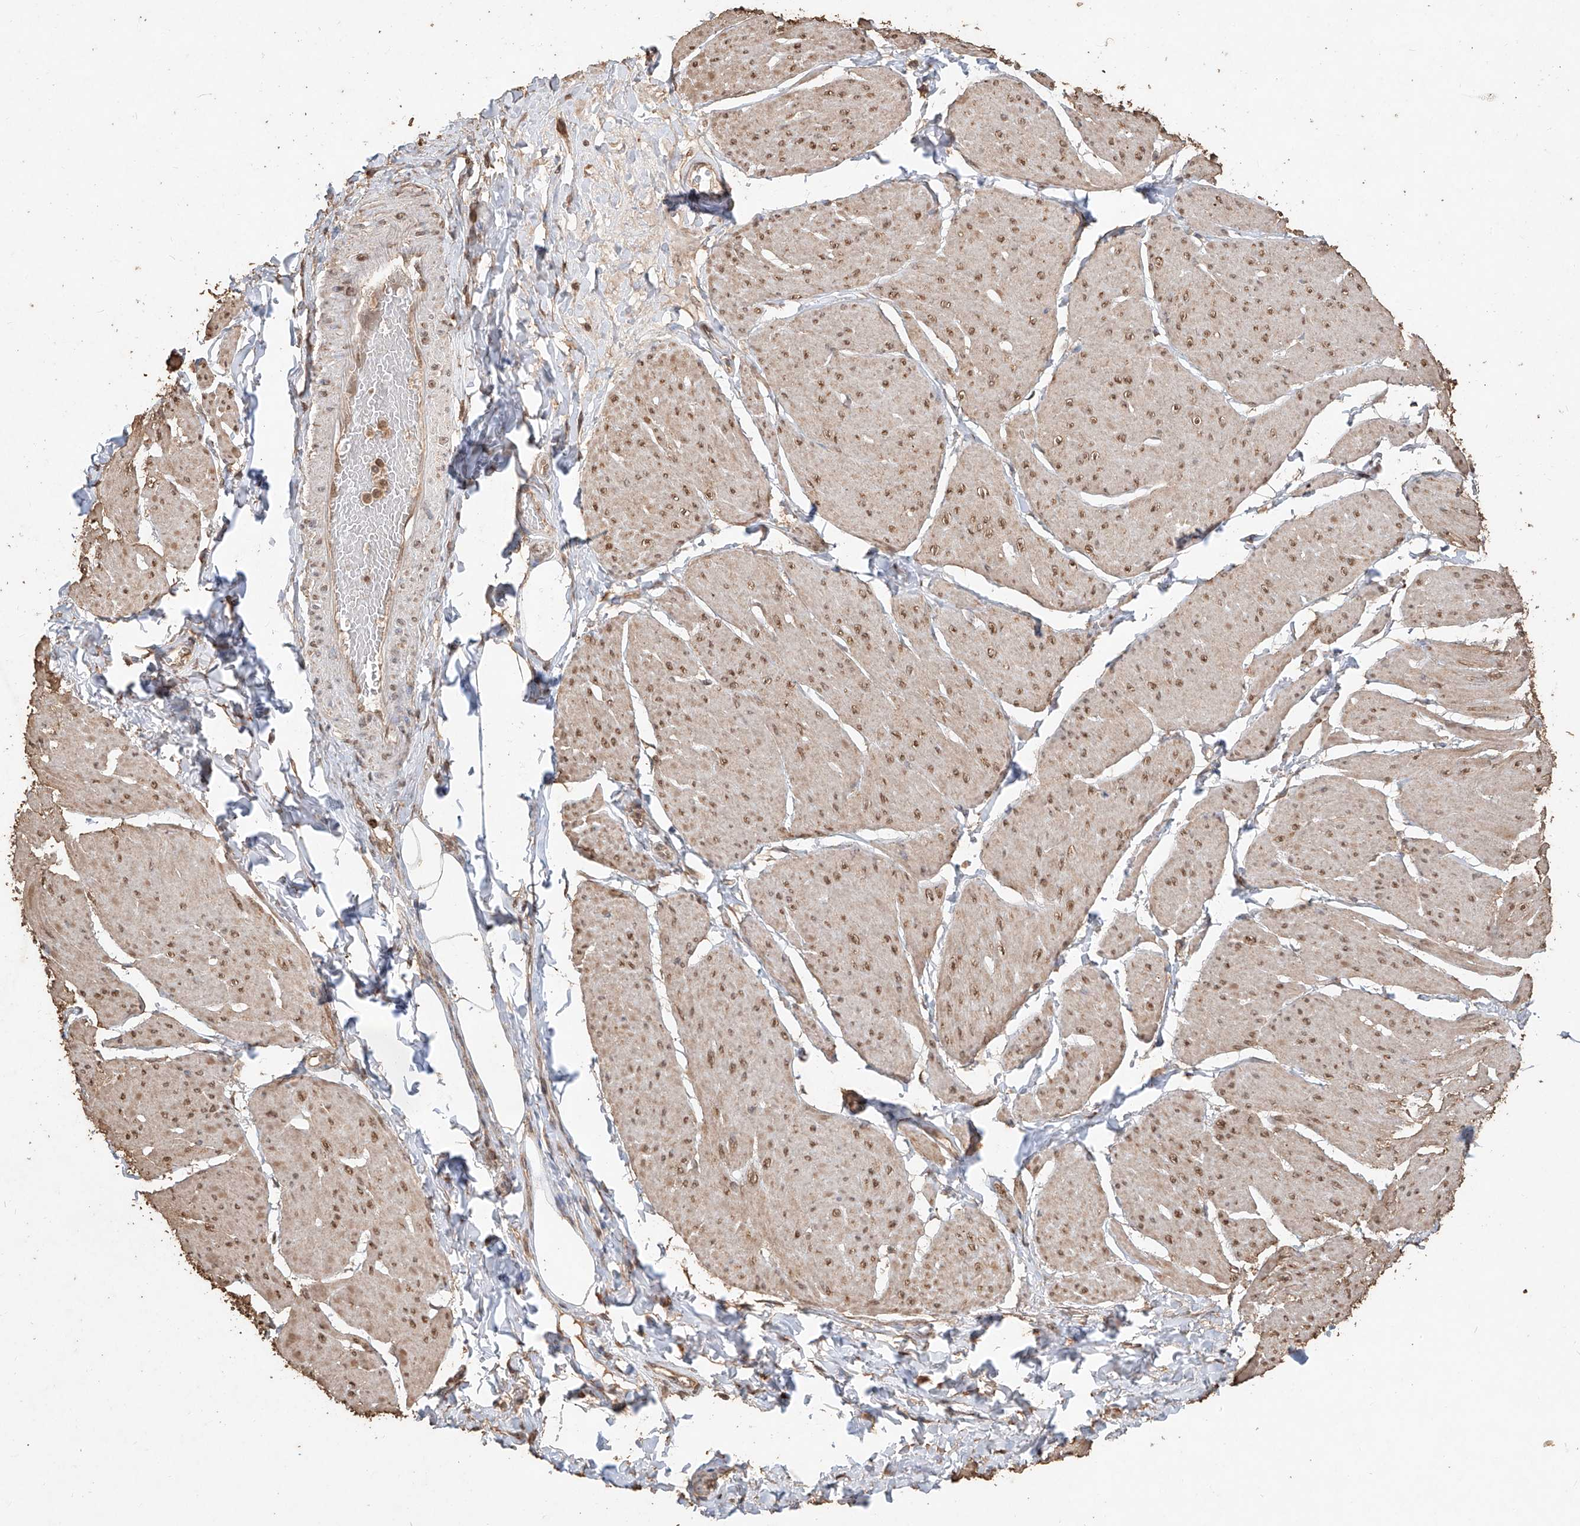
{"staining": {"intensity": "moderate", "quantity": "25%-75%", "location": "nuclear"}, "tissue": "smooth muscle", "cell_type": "Smooth muscle cells", "image_type": "normal", "snomed": [{"axis": "morphology", "description": "Urothelial carcinoma, High grade"}, {"axis": "topography", "description": "Urinary bladder"}], "caption": "The histopathology image shows immunohistochemical staining of unremarkable smooth muscle. There is moderate nuclear expression is identified in approximately 25%-75% of smooth muscle cells.", "gene": "ELOVL1", "patient": {"sex": "male", "age": 46}}